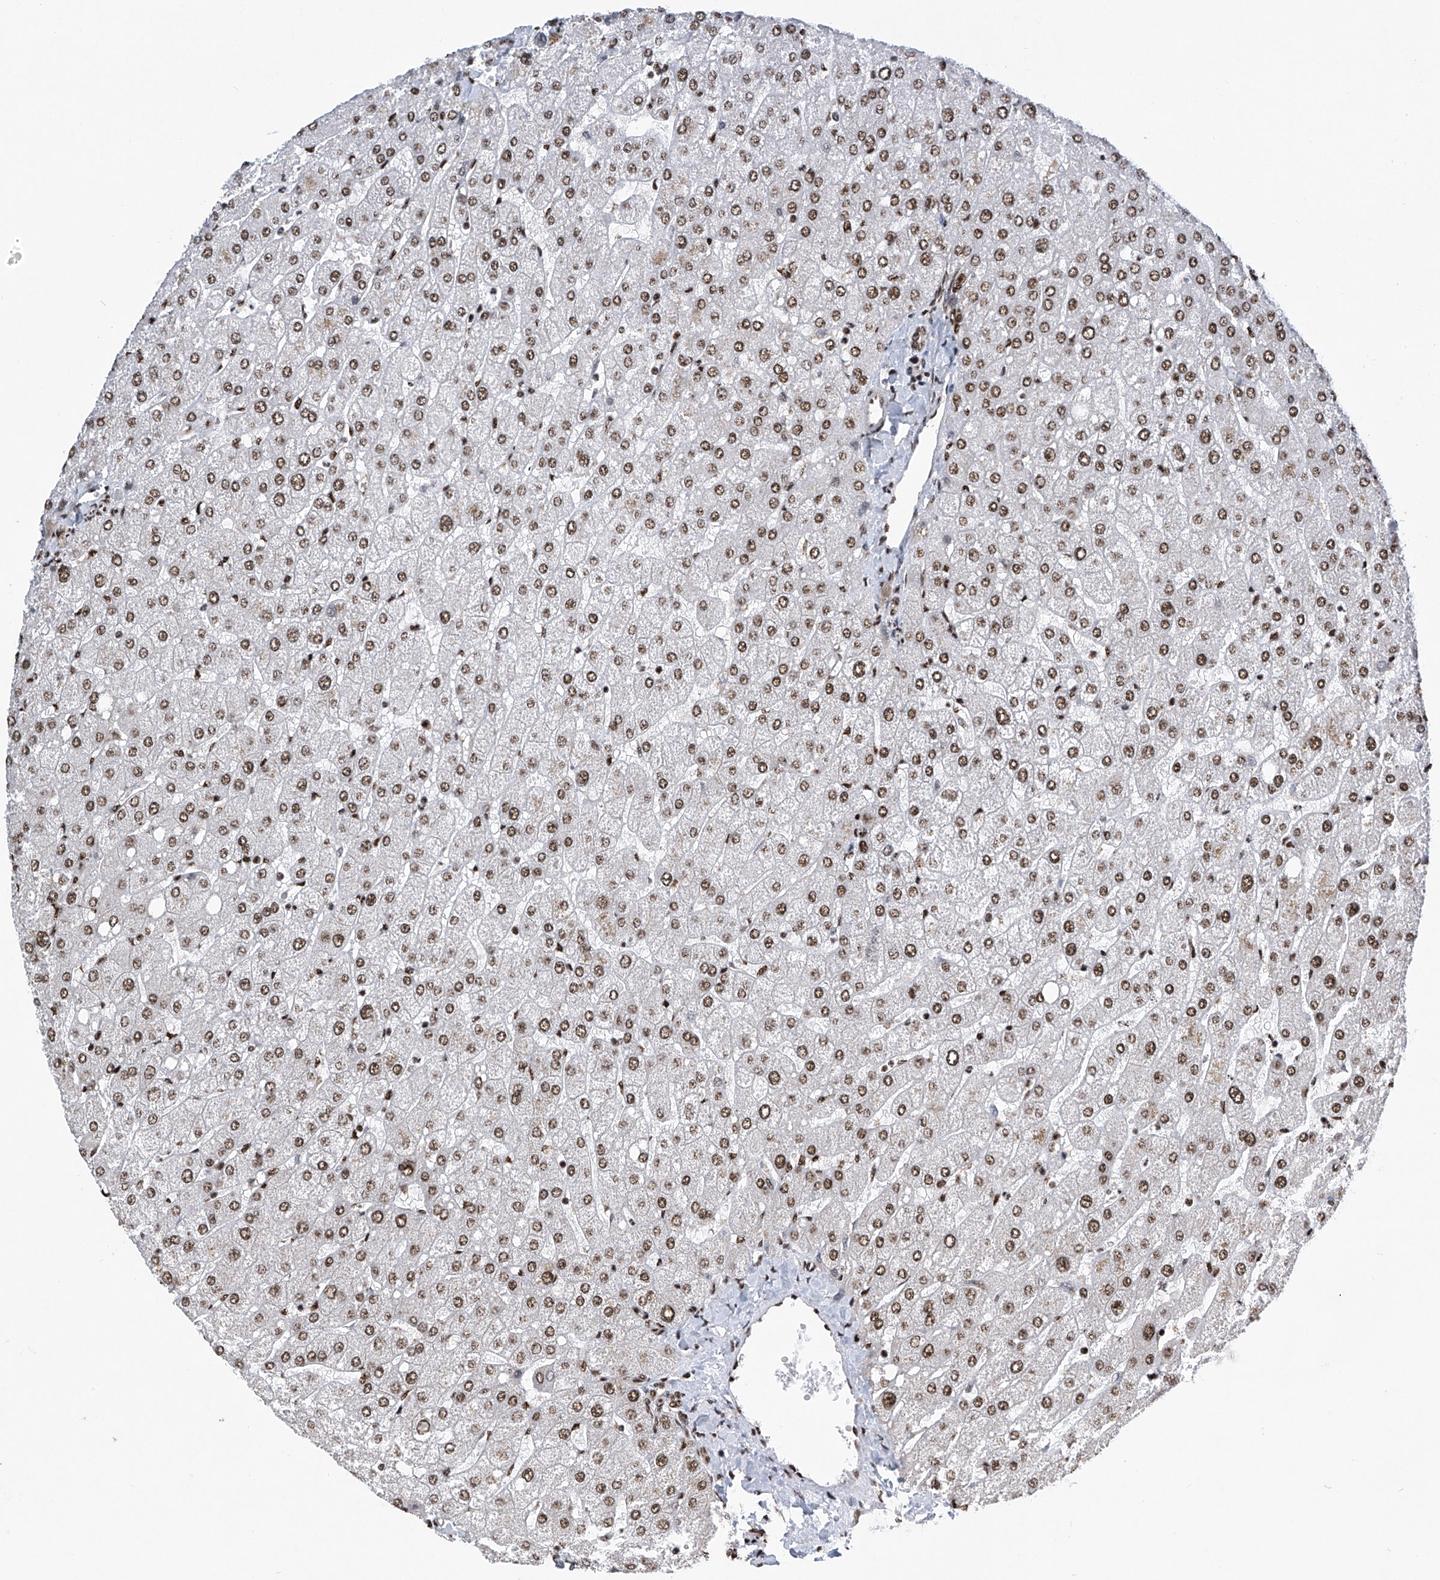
{"staining": {"intensity": "moderate", "quantity": ">75%", "location": "nuclear"}, "tissue": "liver", "cell_type": "Cholangiocytes", "image_type": "normal", "snomed": [{"axis": "morphology", "description": "Normal tissue, NOS"}, {"axis": "topography", "description": "Liver"}], "caption": "This micrograph reveals immunohistochemistry staining of benign liver, with medium moderate nuclear positivity in about >75% of cholangiocytes.", "gene": "APLF", "patient": {"sex": "male", "age": 55}}